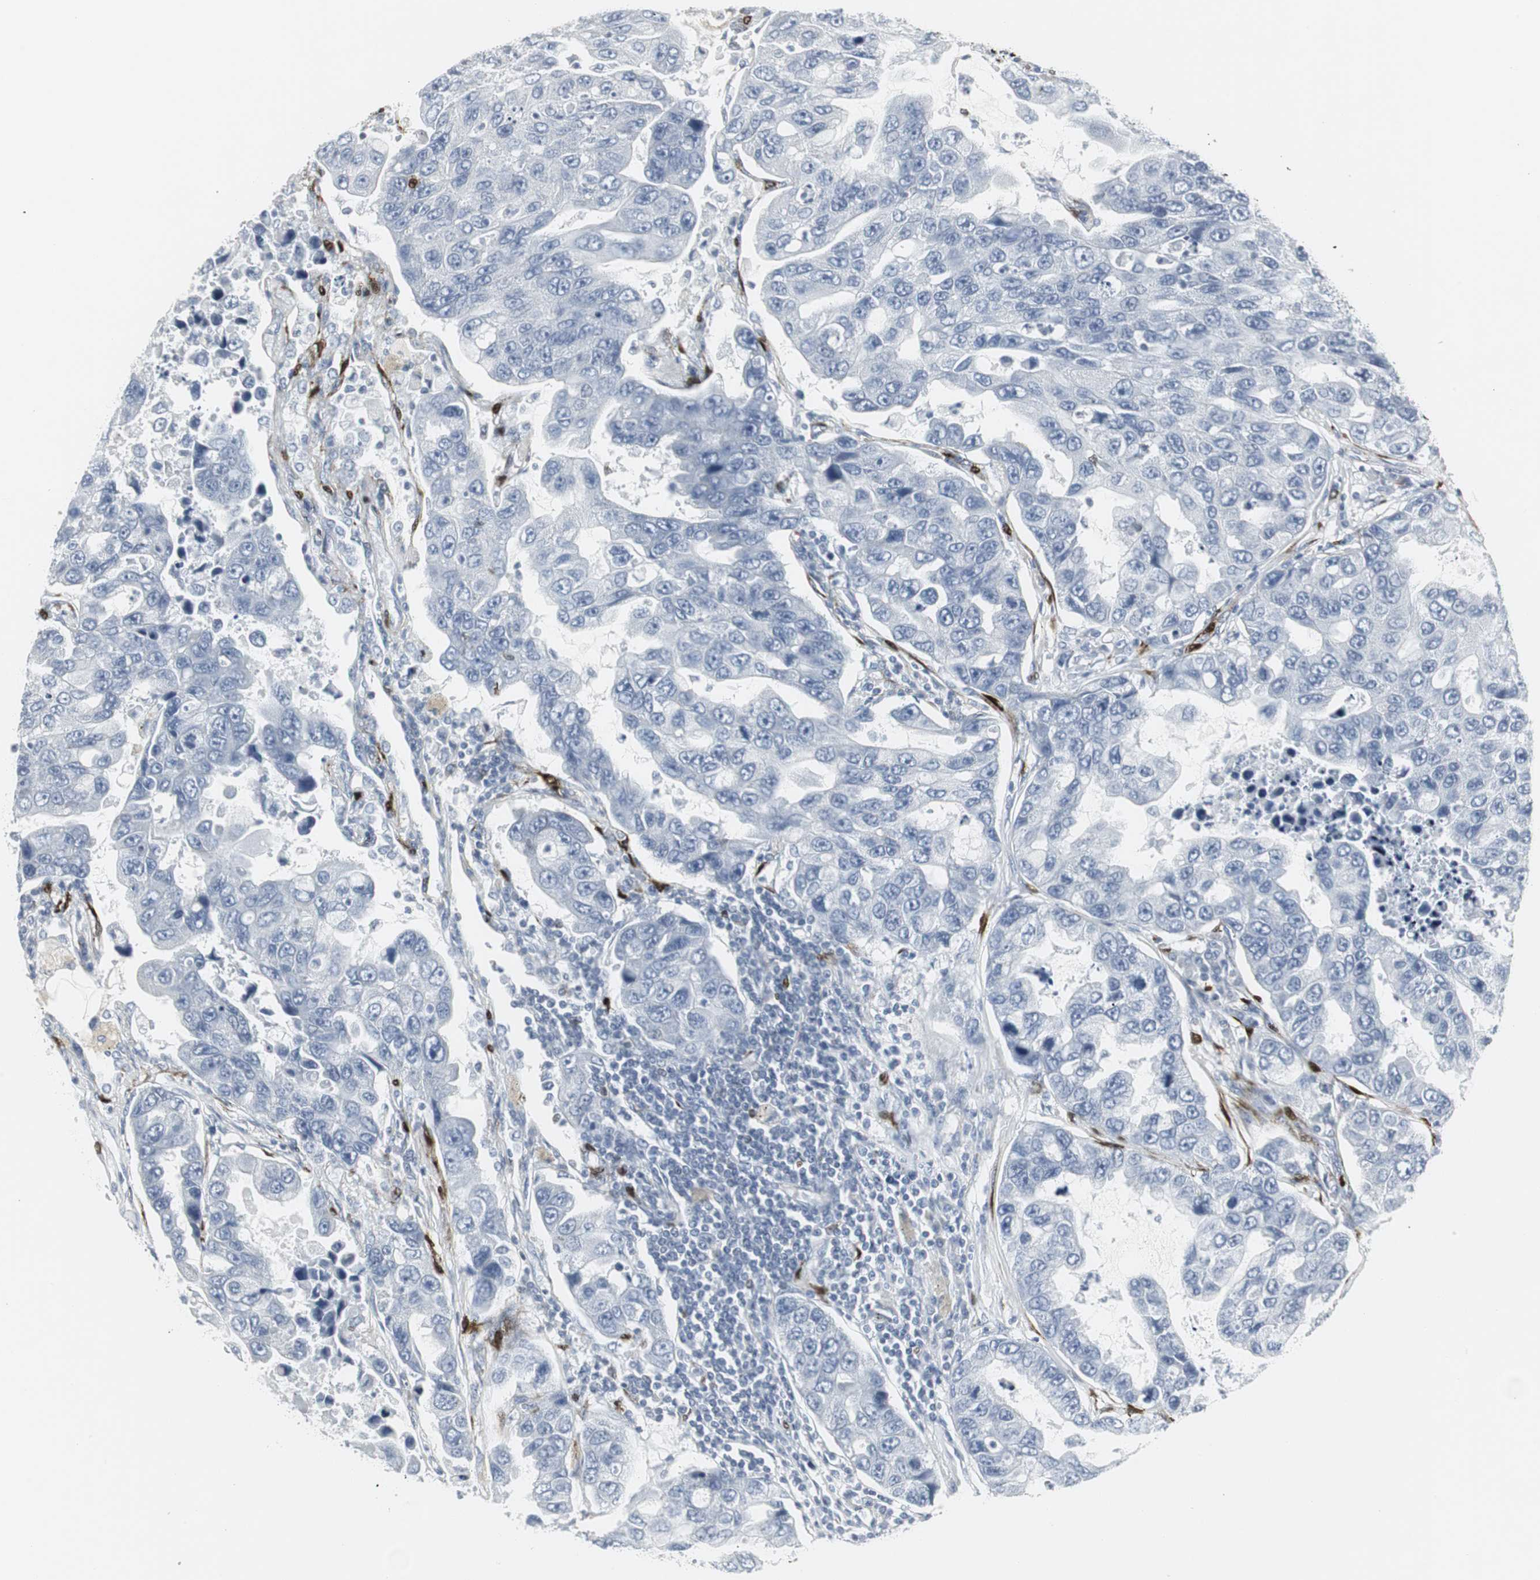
{"staining": {"intensity": "negative", "quantity": "none", "location": "none"}, "tissue": "lung cancer", "cell_type": "Tumor cells", "image_type": "cancer", "snomed": [{"axis": "morphology", "description": "Adenocarcinoma, NOS"}, {"axis": "topography", "description": "Lung"}], "caption": "This image is of lung adenocarcinoma stained with immunohistochemistry (IHC) to label a protein in brown with the nuclei are counter-stained blue. There is no staining in tumor cells. (Brightfield microscopy of DAB immunohistochemistry (IHC) at high magnification).", "gene": "PPP1R14A", "patient": {"sex": "male", "age": 64}}